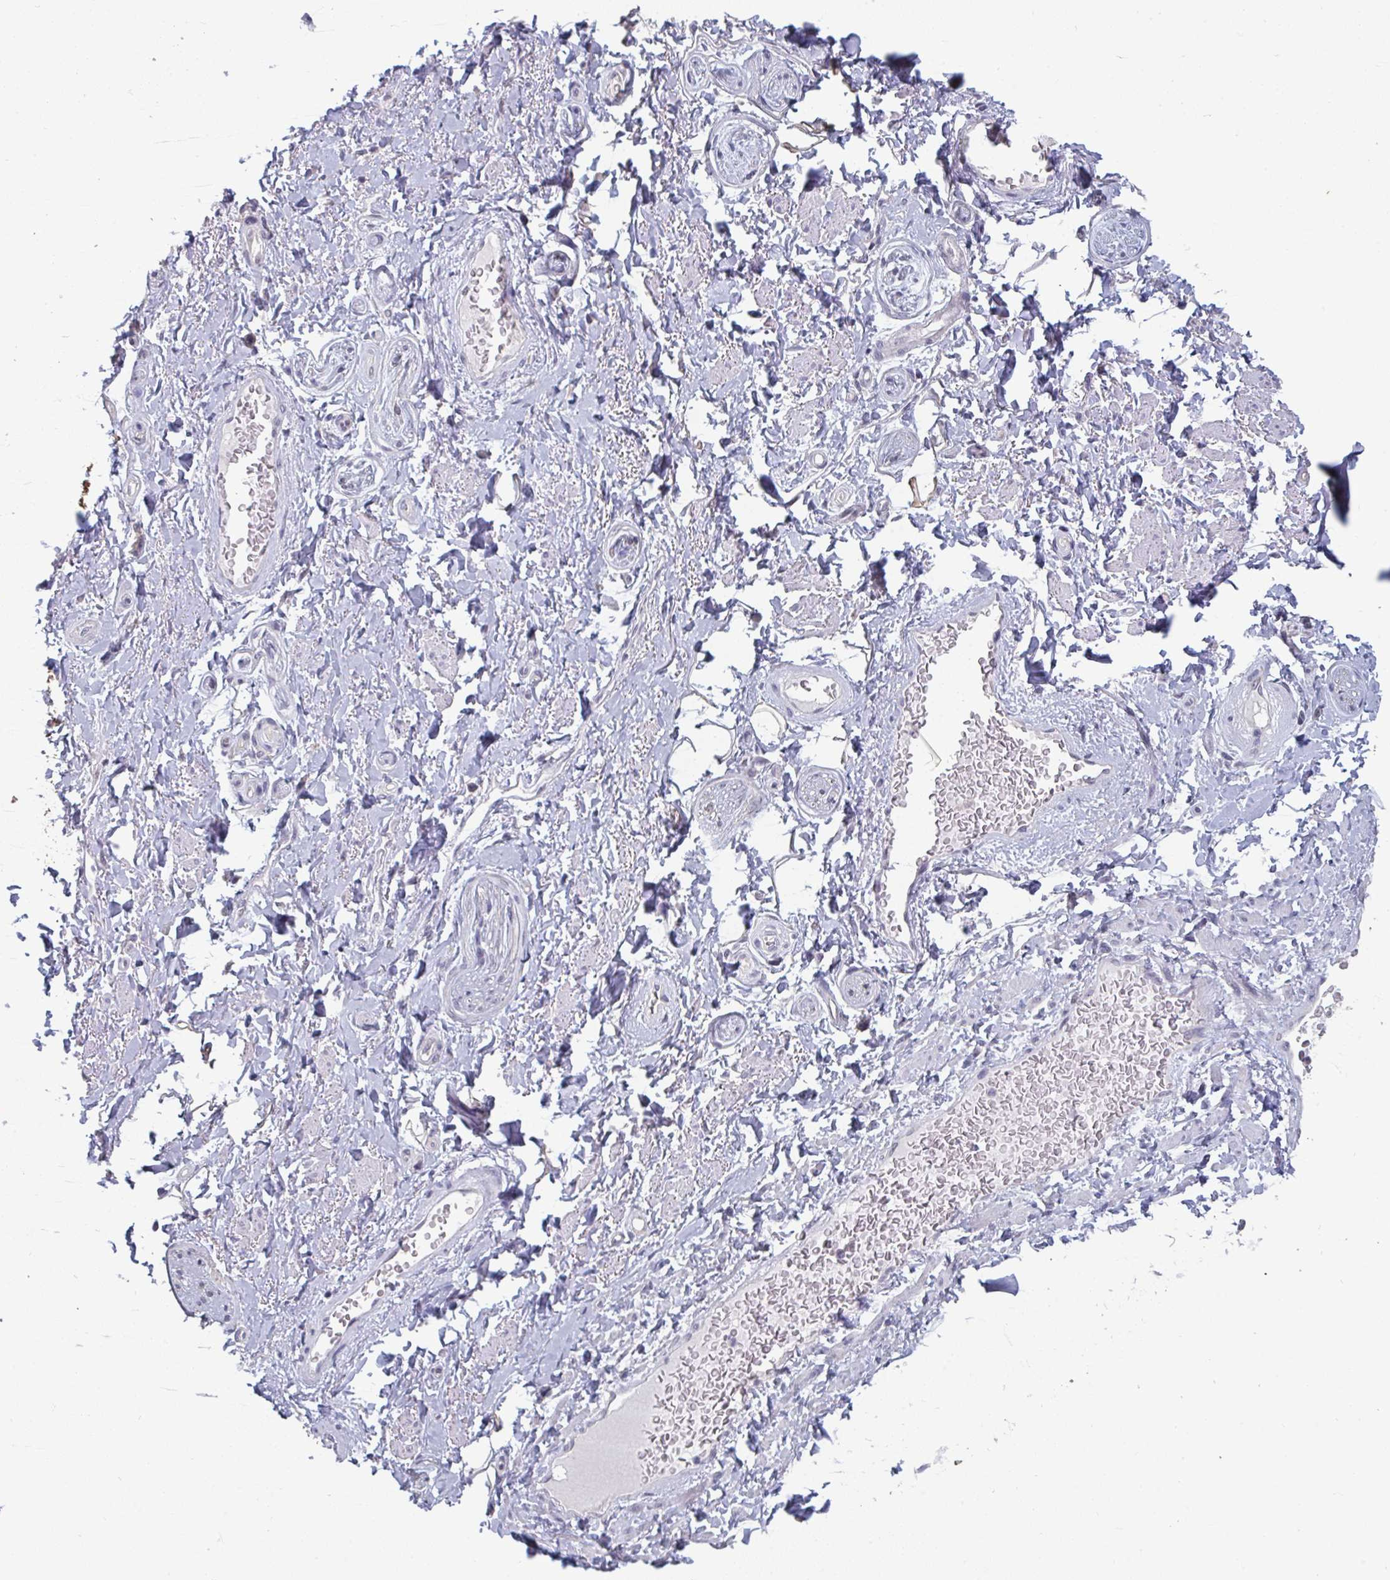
{"staining": {"intensity": "negative", "quantity": "none", "location": "none"}, "tissue": "soft tissue", "cell_type": "Fibroblasts", "image_type": "normal", "snomed": [{"axis": "morphology", "description": "Normal tissue, NOS"}, {"axis": "topography", "description": "Peripheral nerve tissue"}], "caption": "This micrograph is of normal soft tissue stained with IHC to label a protein in brown with the nuclei are counter-stained blue. There is no positivity in fibroblasts.", "gene": "LIX1", "patient": {"sex": "male", "age": 51}}